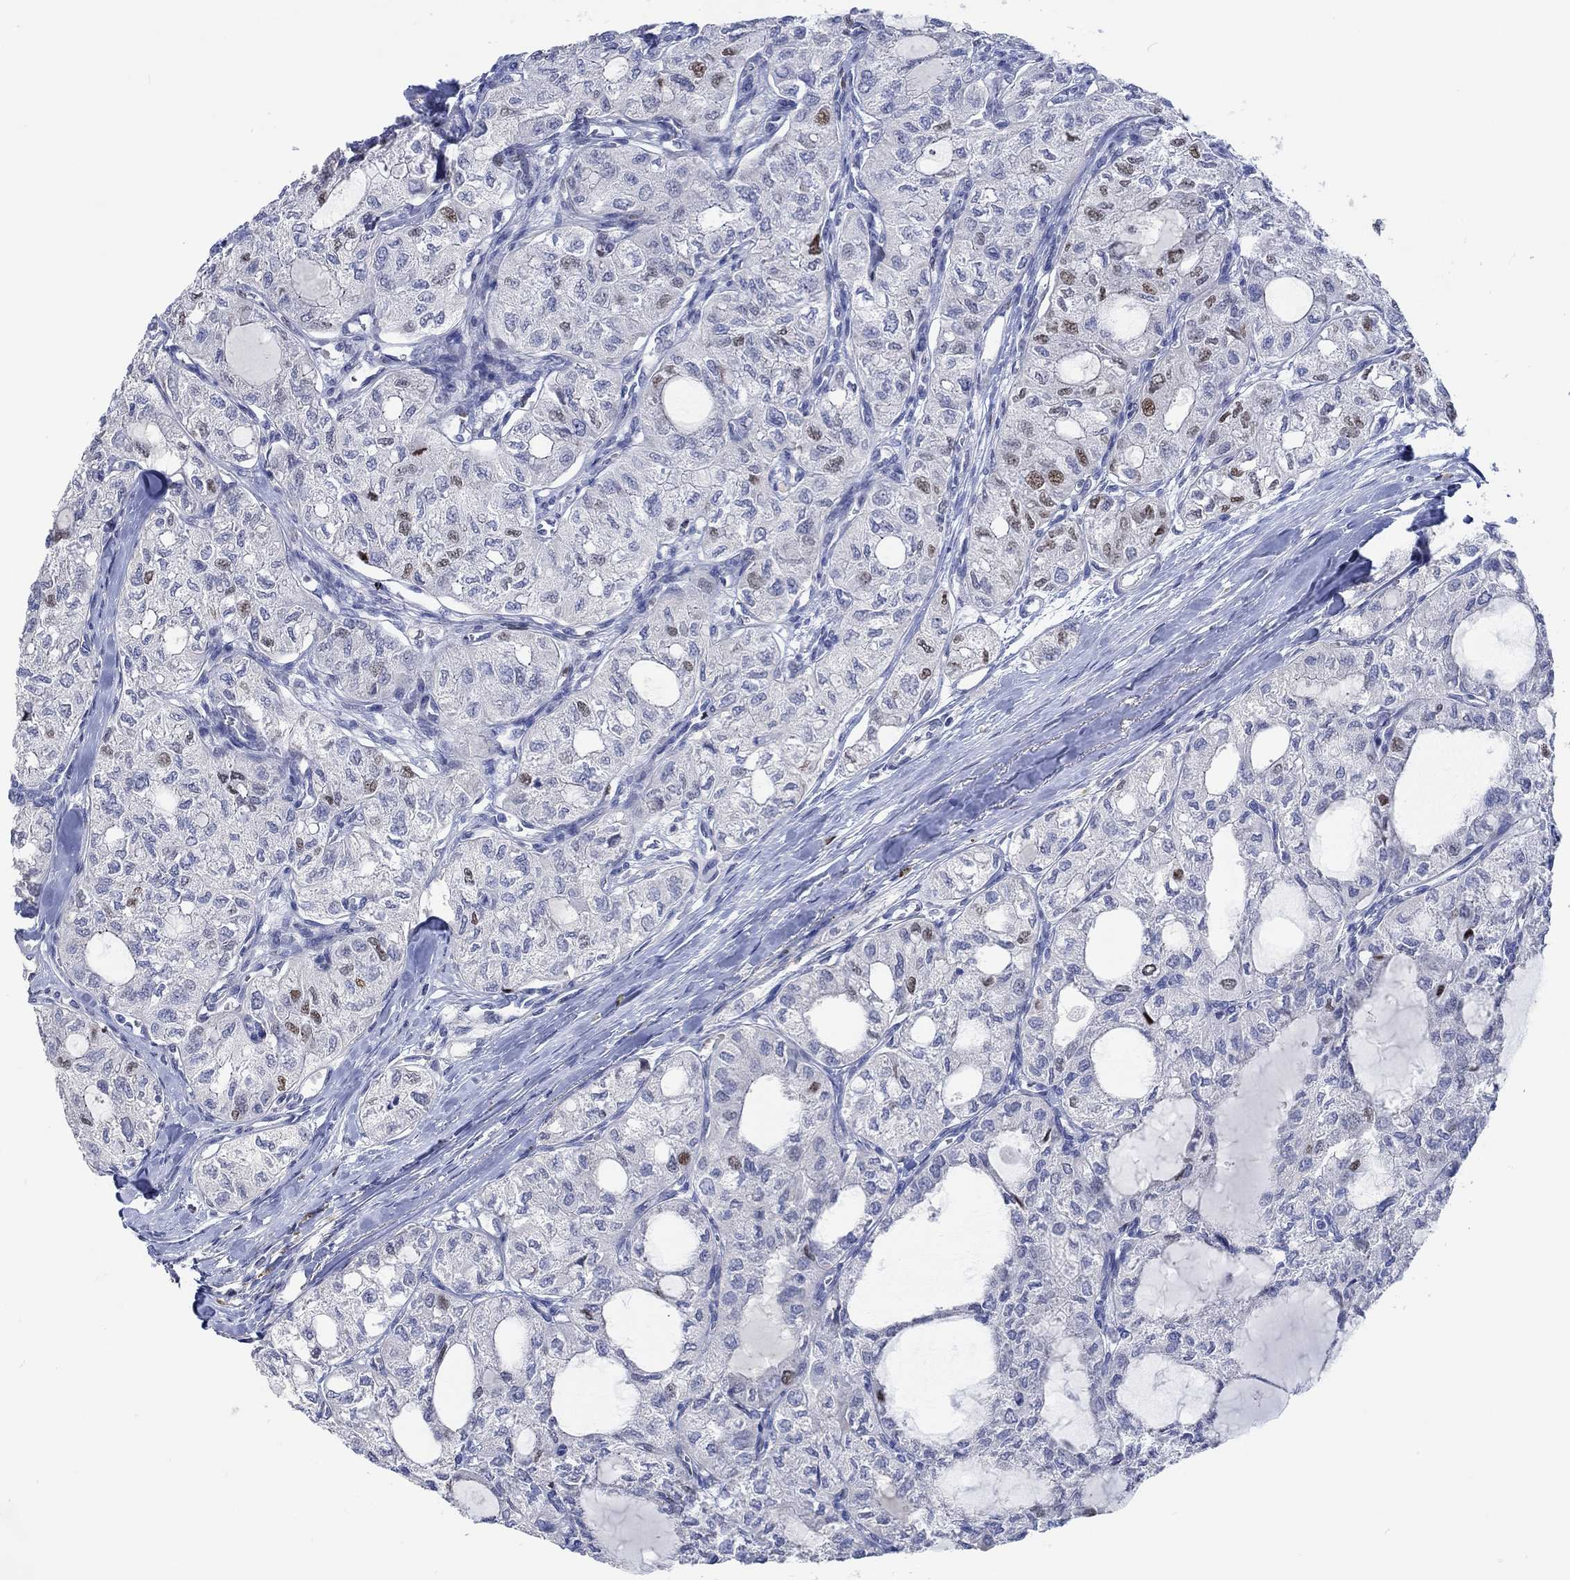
{"staining": {"intensity": "weak", "quantity": "<25%", "location": "nuclear"}, "tissue": "thyroid cancer", "cell_type": "Tumor cells", "image_type": "cancer", "snomed": [{"axis": "morphology", "description": "Follicular adenoma carcinoma, NOS"}, {"axis": "topography", "description": "Thyroid gland"}], "caption": "Micrograph shows no significant protein expression in tumor cells of thyroid cancer.", "gene": "DLK1", "patient": {"sex": "male", "age": 75}}